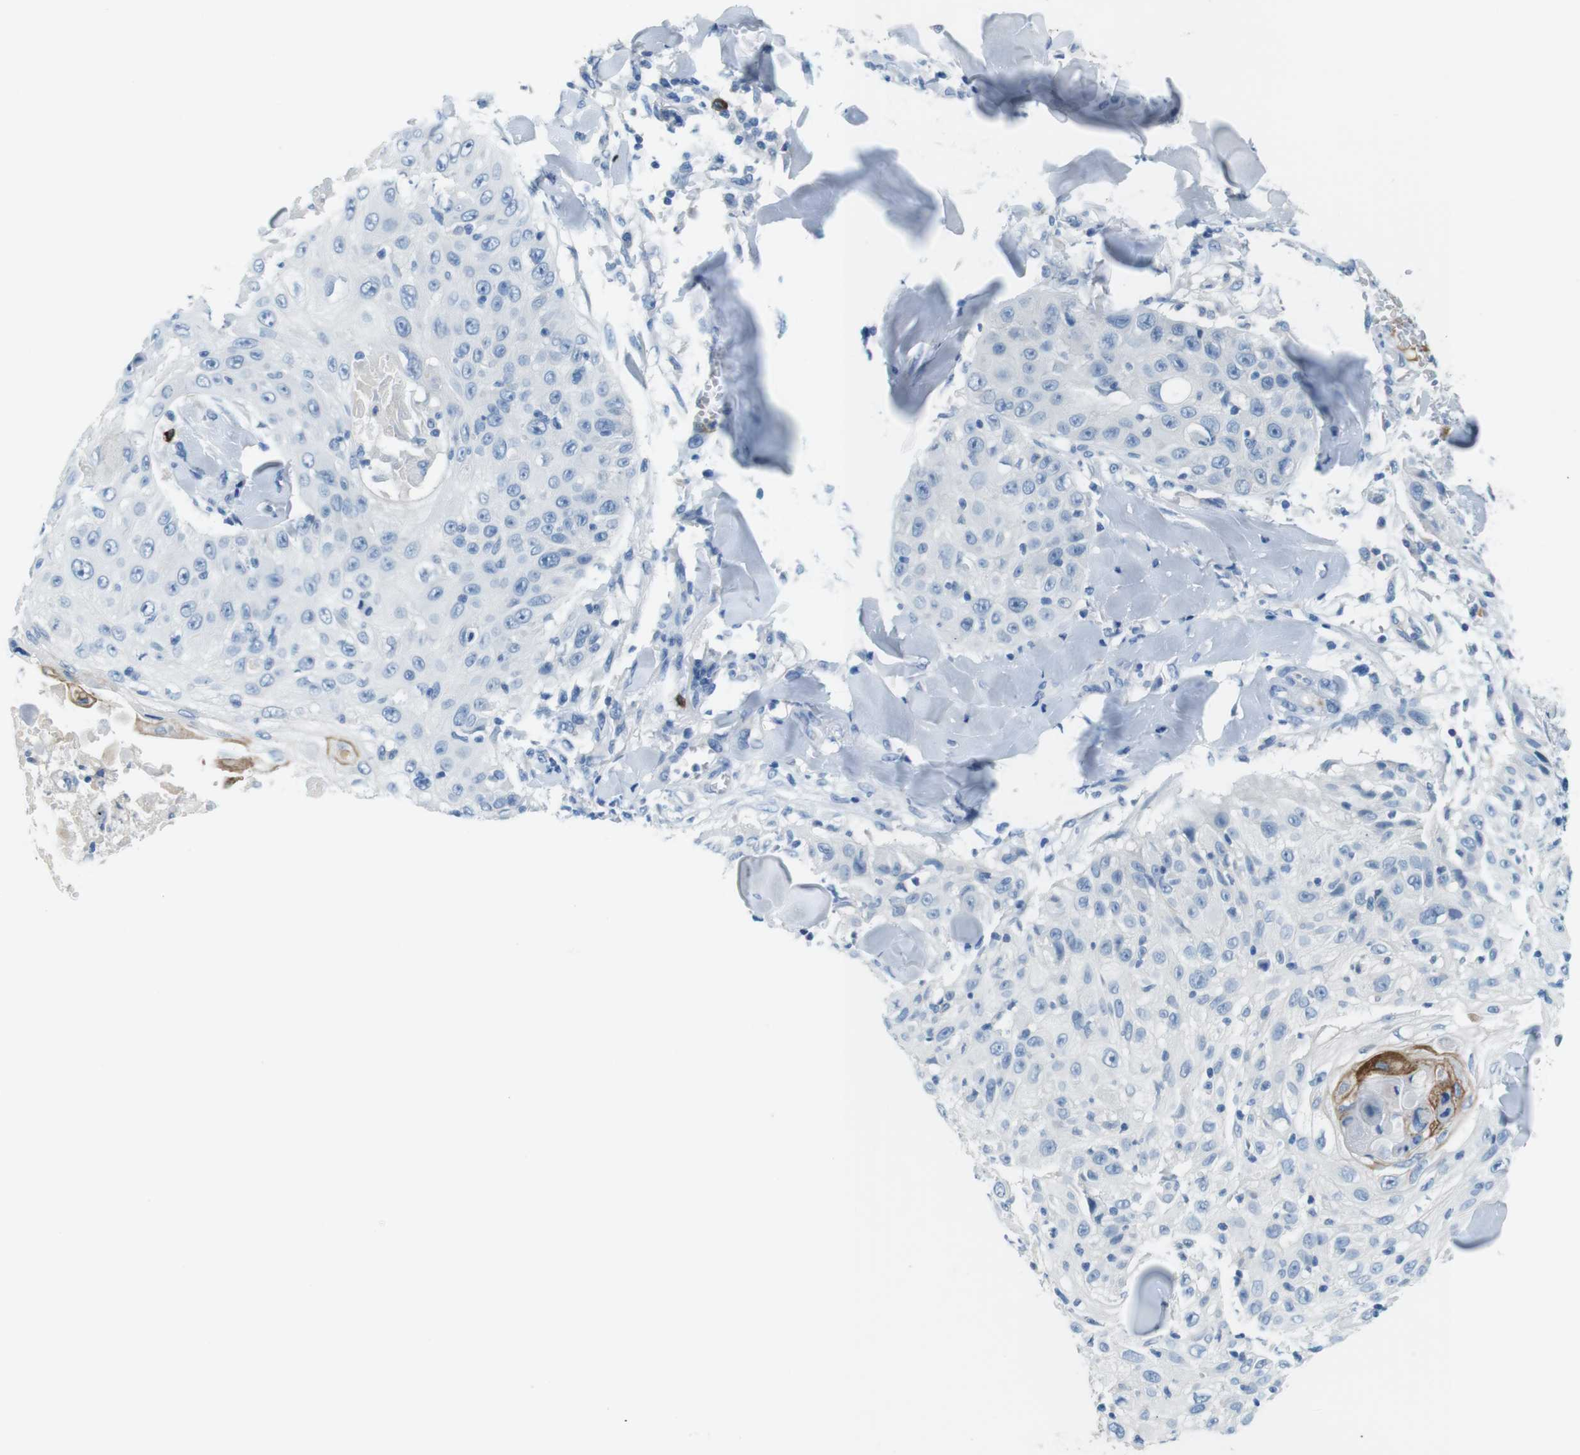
{"staining": {"intensity": "negative", "quantity": "none", "location": "none"}, "tissue": "skin cancer", "cell_type": "Tumor cells", "image_type": "cancer", "snomed": [{"axis": "morphology", "description": "Squamous cell carcinoma, NOS"}, {"axis": "topography", "description": "Skin"}], "caption": "Immunohistochemistry (IHC) photomicrograph of squamous cell carcinoma (skin) stained for a protein (brown), which exhibits no staining in tumor cells. The staining was performed using DAB to visualize the protein expression in brown, while the nuclei were stained in blue with hematoxylin (Magnification: 20x).", "gene": "SLC35A3", "patient": {"sex": "male", "age": 86}}